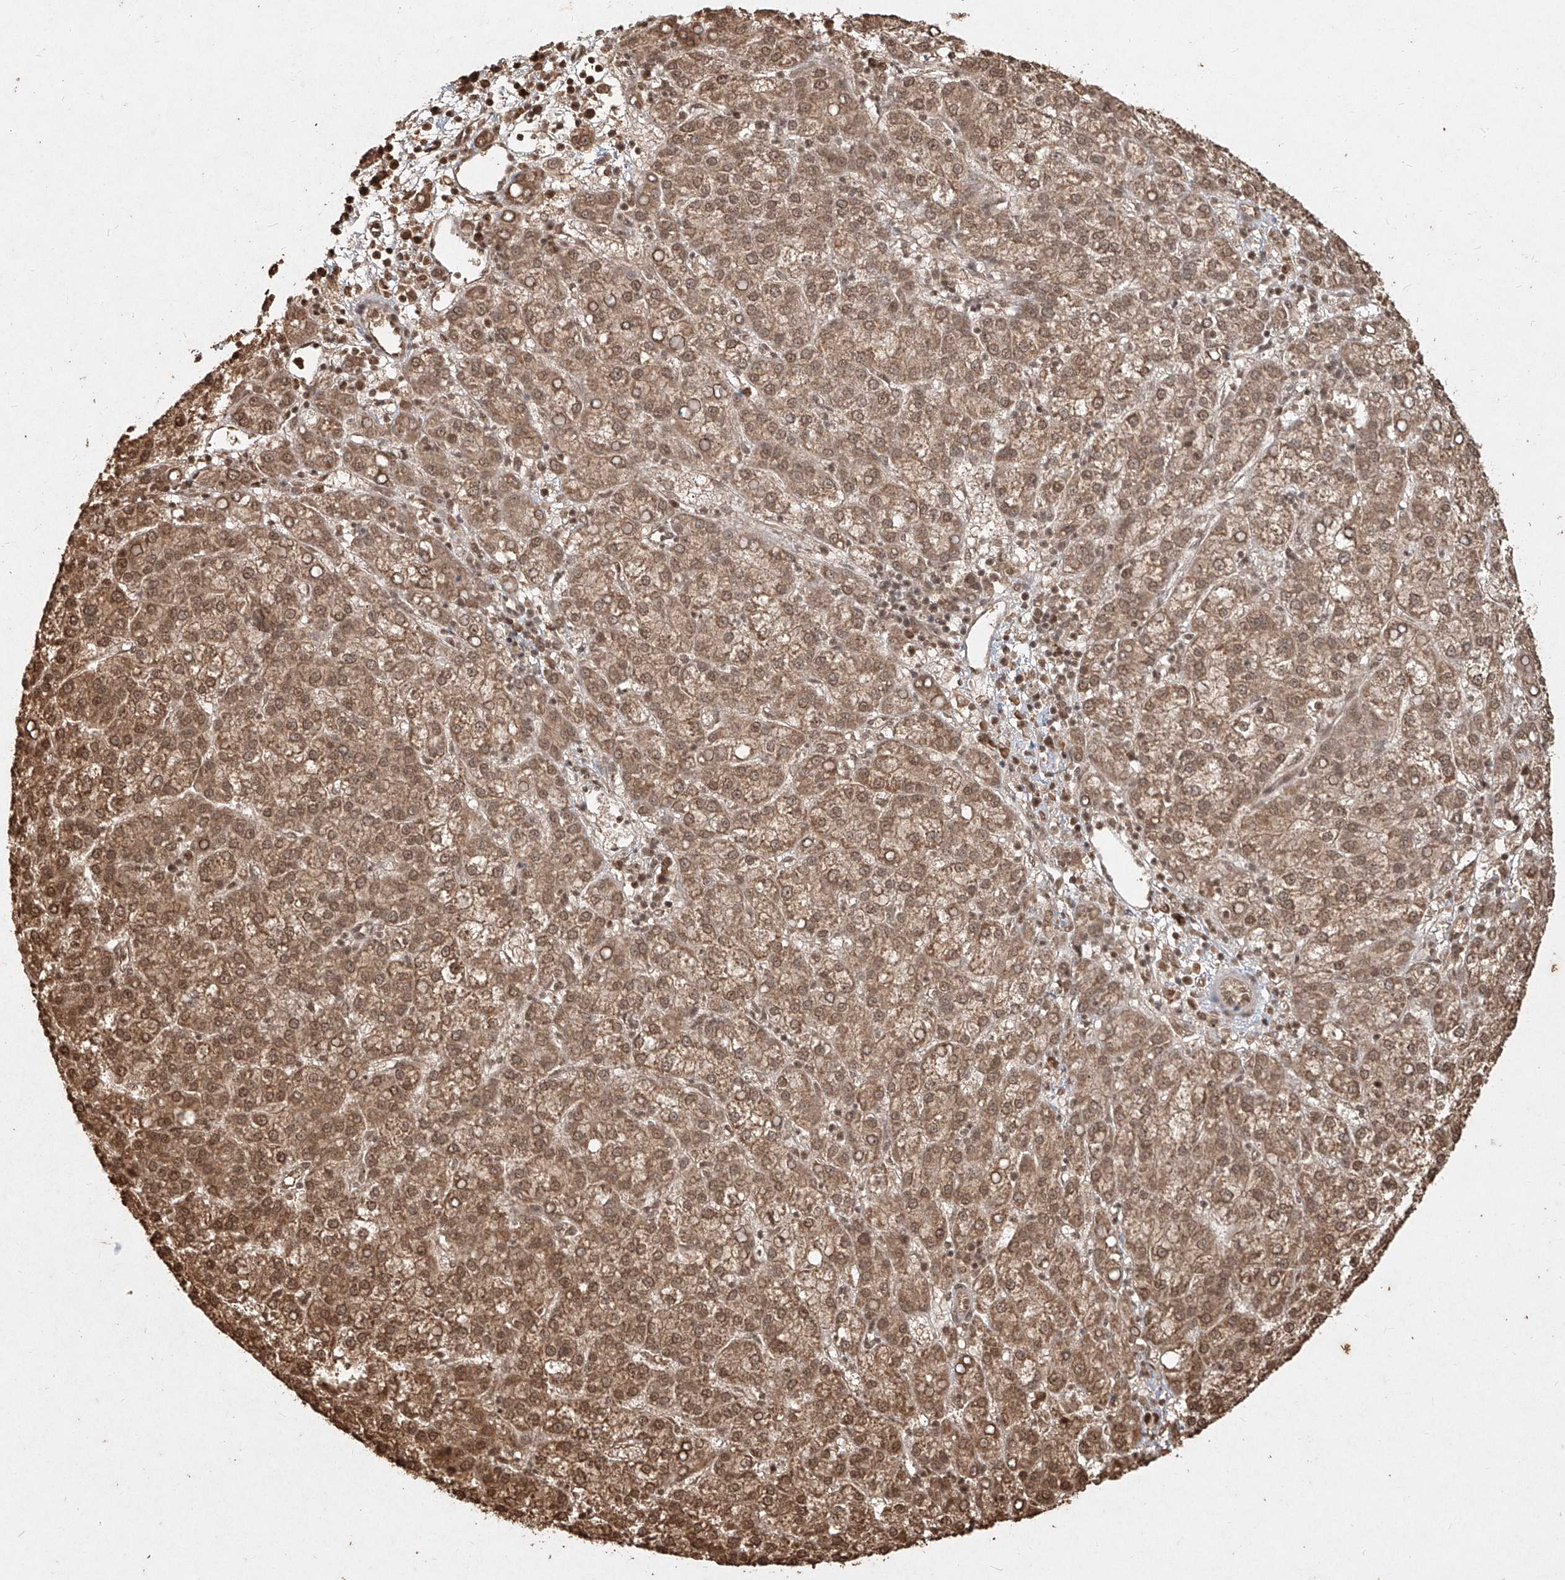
{"staining": {"intensity": "moderate", "quantity": ">75%", "location": "cytoplasmic/membranous,nuclear"}, "tissue": "liver cancer", "cell_type": "Tumor cells", "image_type": "cancer", "snomed": [{"axis": "morphology", "description": "Carcinoma, Hepatocellular, NOS"}, {"axis": "topography", "description": "Liver"}], "caption": "Immunohistochemistry (DAB) staining of liver hepatocellular carcinoma exhibits moderate cytoplasmic/membranous and nuclear protein staining in about >75% of tumor cells.", "gene": "UBE2K", "patient": {"sex": "female", "age": 58}}